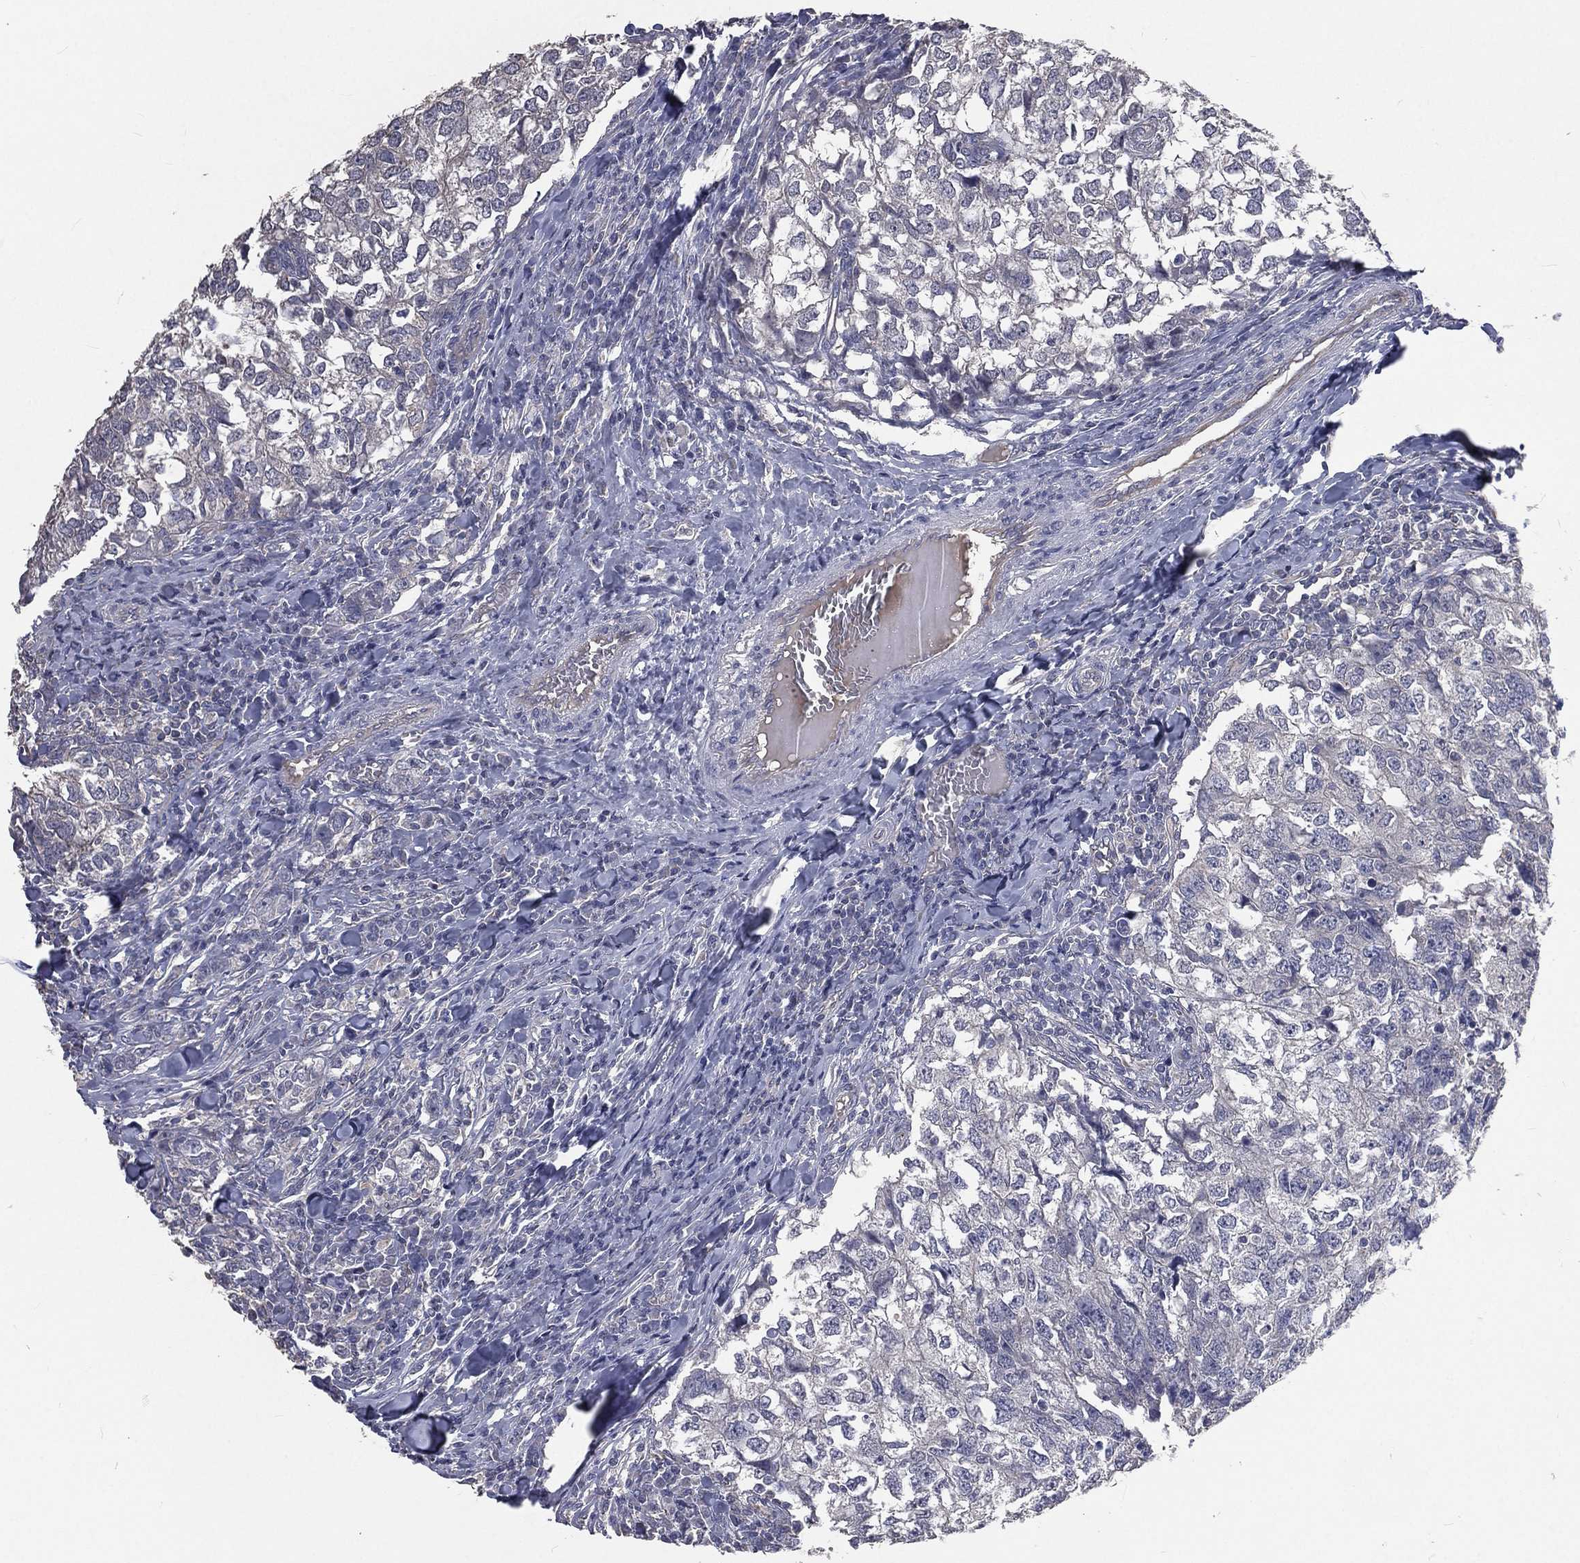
{"staining": {"intensity": "negative", "quantity": "none", "location": "none"}, "tissue": "breast cancer", "cell_type": "Tumor cells", "image_type": "cancer", "snomed": [{"axis": "morphology", "description": "Duct carcinoma"}, {"axis": "topography", "description": "Breast"}], "caption": "A micrograph of breast cancer (intraductal carcinoma) stained for a protein displays no brown staining in tumor cells. The staining was performed using DAB to visualize the protein expression in brown, while the nuclei were stained in blue with hematoxylin (Magnification: 20x).", "gene": "CROCC", "patient": {"sex": "female", "age": 30}}